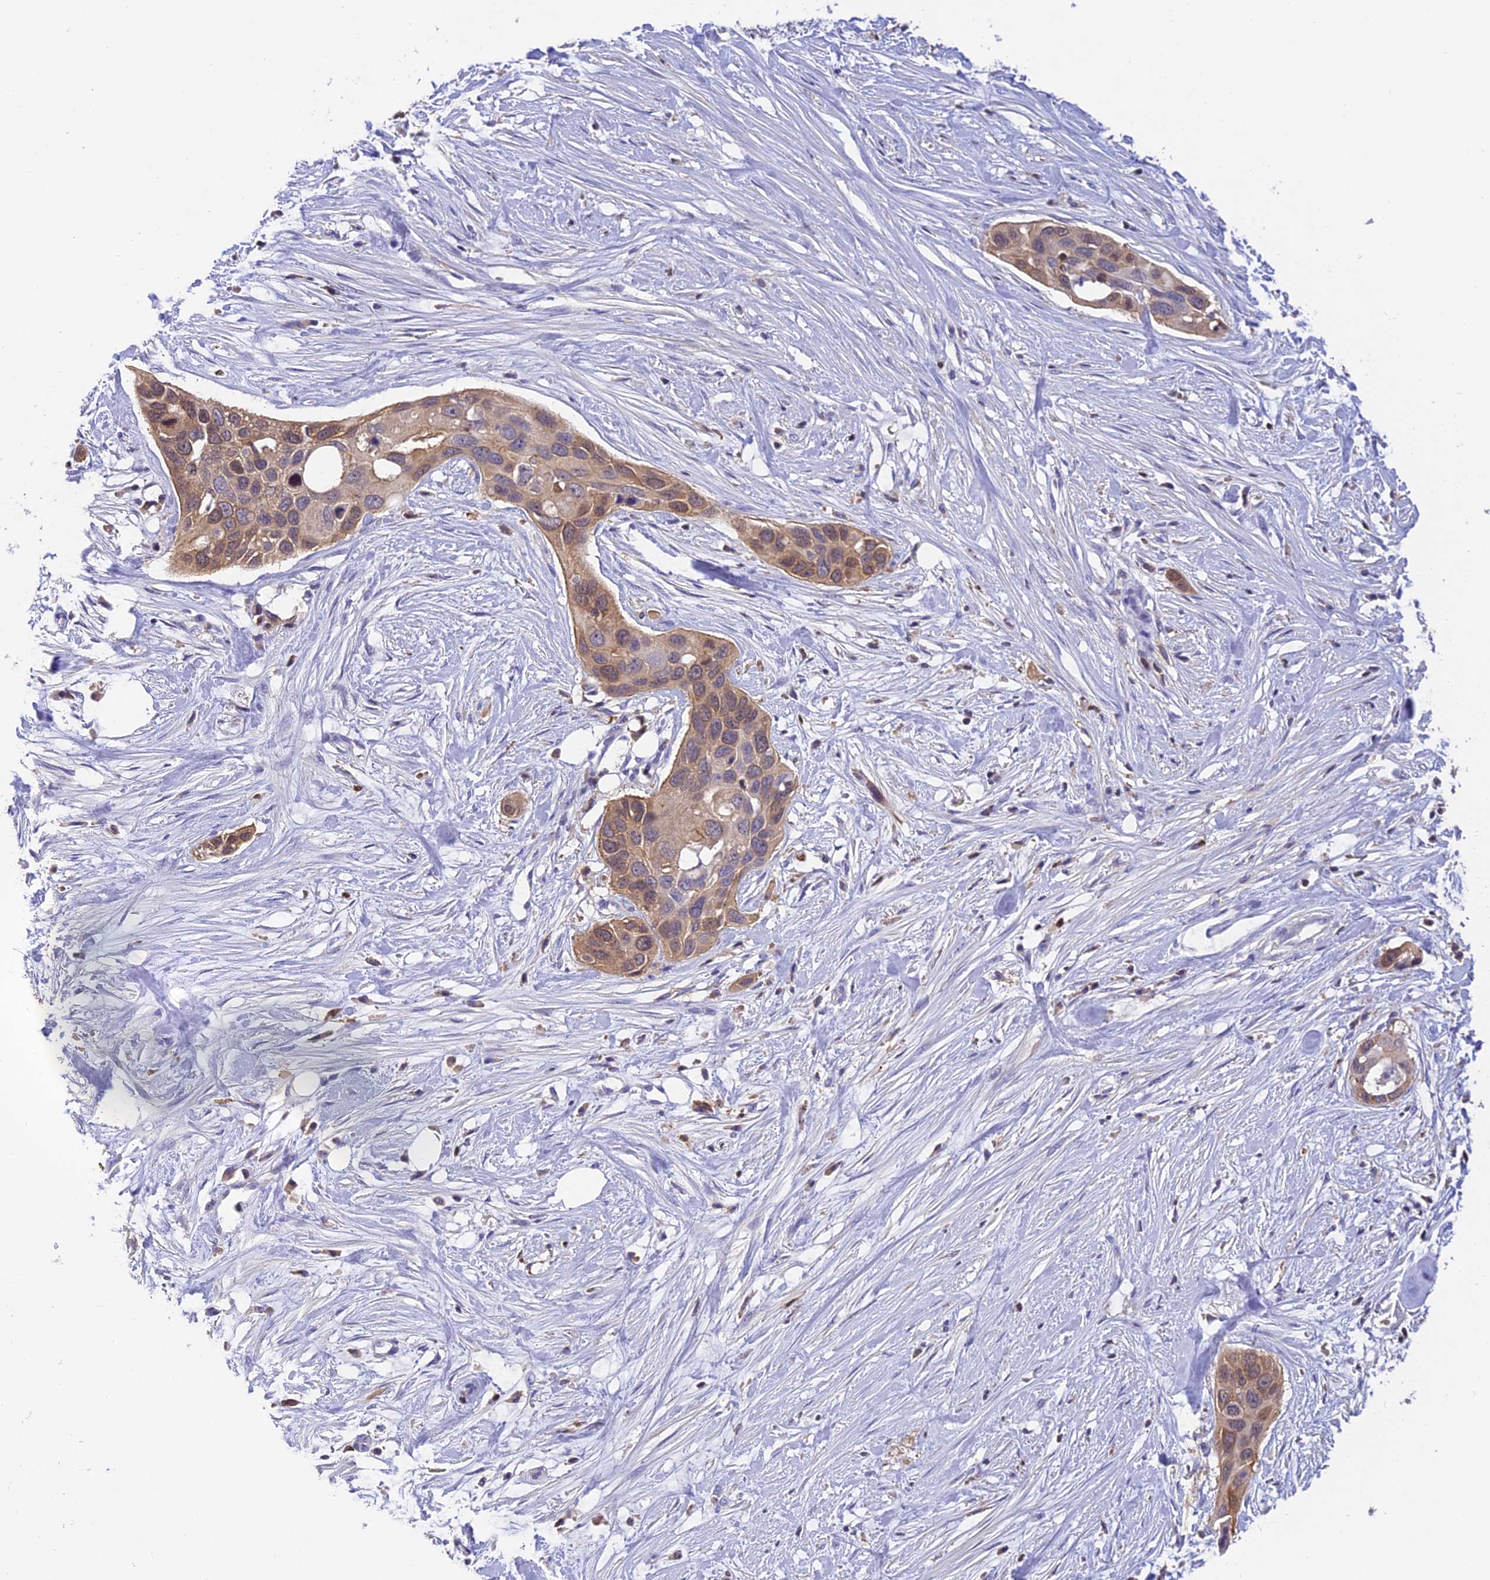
{"staining": {"intensity": "weak", "quantity": ">75%", "location": "cytoplasmic/membranous,nuclear"}, "tissue": "pancreatic cancer", "cell_type": "Tumor cells", "image_type": "cancer", "snomed": [{"axis": "morphology", "description": "Adenocarcinoma, NOS"}, {"axis": "topography", "description": "Pancreas"}], "caption": "Immunohistochemistry (IHC) of adenocarcinoma (pancreatic) reveals low levels of weak cytoplasmic/membranous and nuclear staining in approximately >75% of tumor cells. The staining was performed using DAB (3,3'-diaminobenzidine) to visualize the protein expression in brown, while the nuclei were stained in blue with hematoxylin (Magnification: 20x).", "gene": "LPXN", "patient": {"sex": "female", "age": 60}}